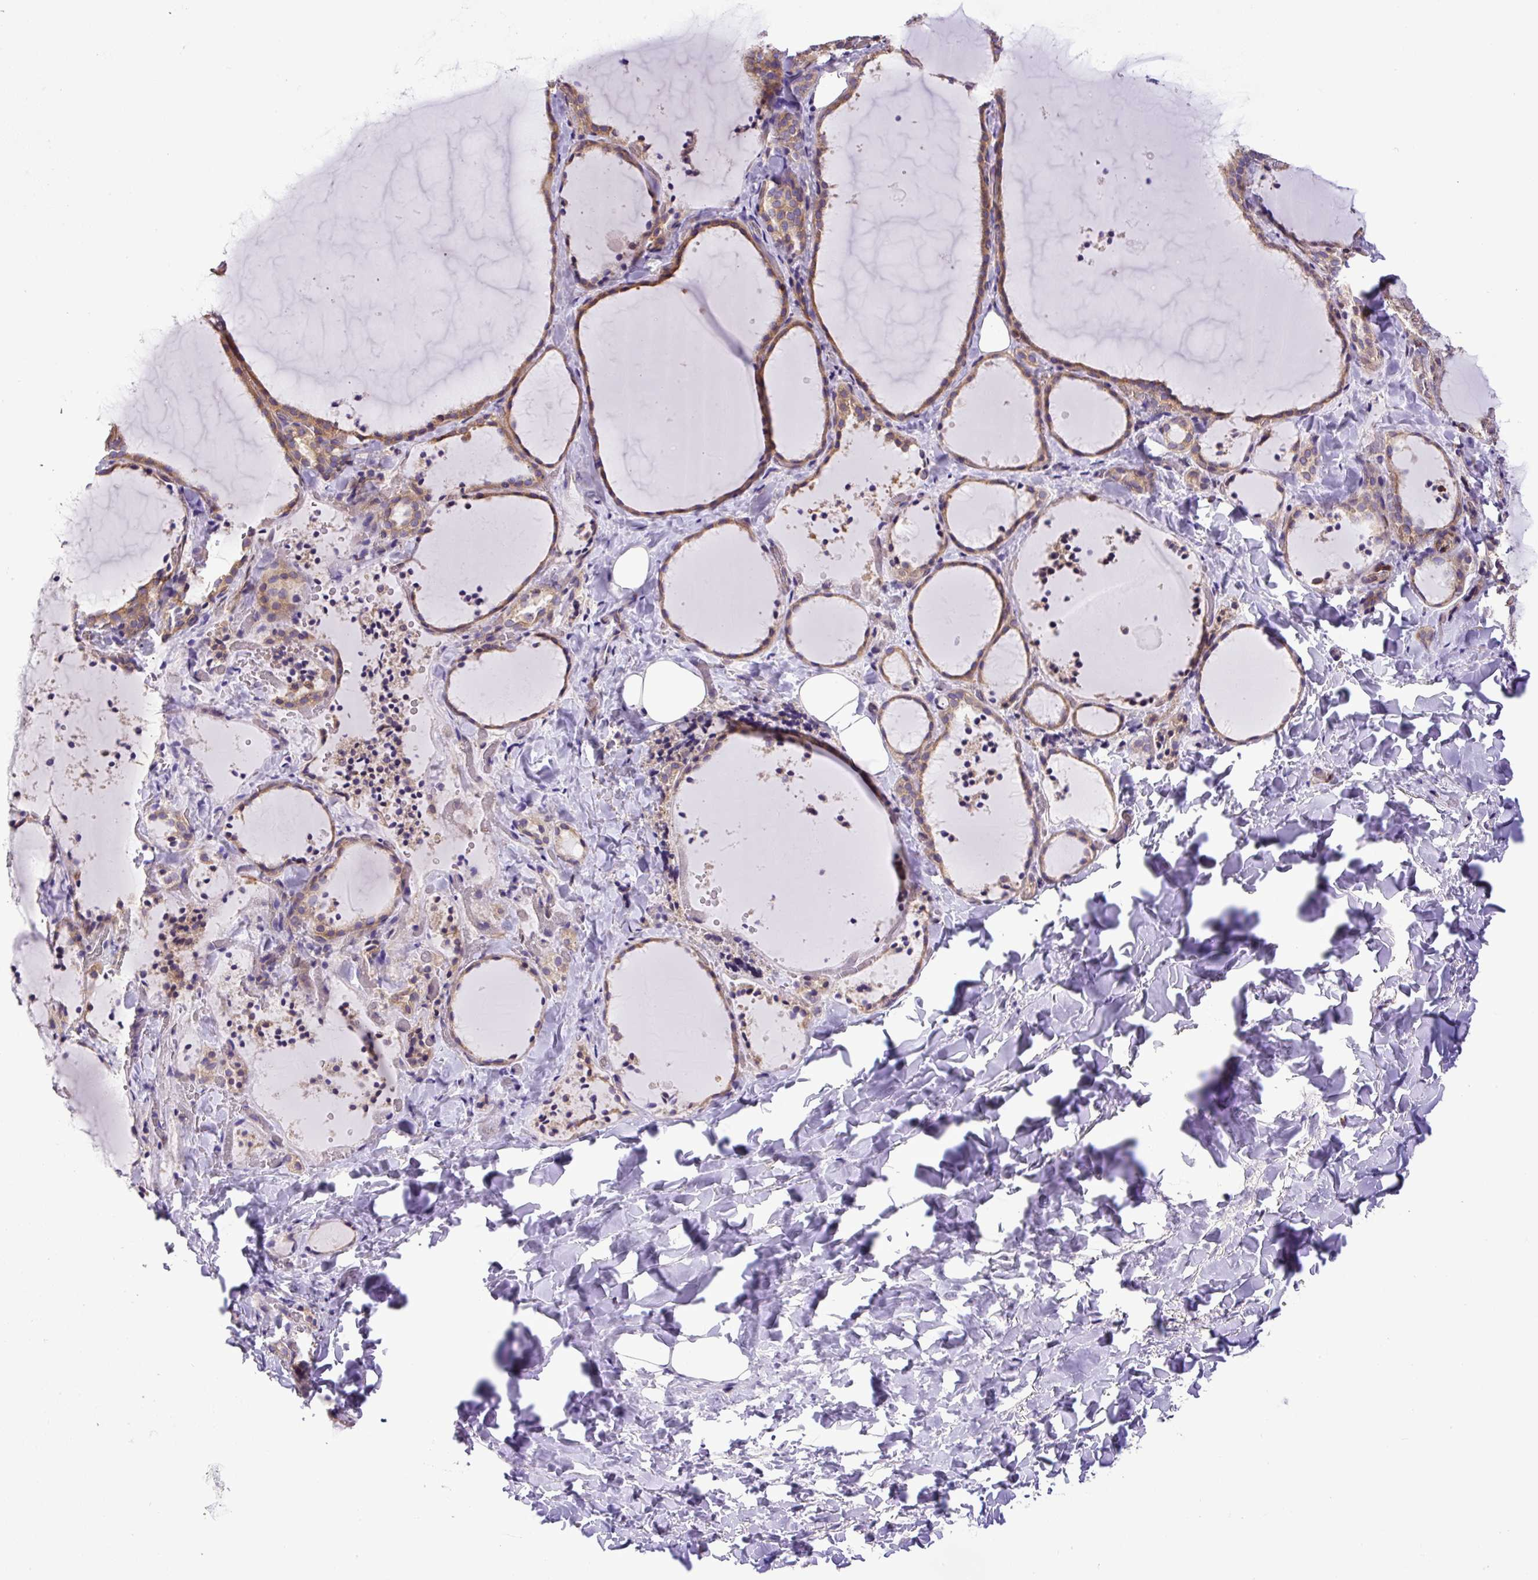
{"staining": {"intensity": "moderate", "quantity": ">75%", "location": "cytoplasmic/membranous"}, "tissue": "thyroid gland", "cell_type": "Glandular cells", "image_type": "normal", "snomed": [{"axis": "morphology", "description": "Normal tissue, NOS"}, {"axis": "topography", "description": "Thyroid gland"}], "caption": "The image displays immunohistochemical staining of normal thyroid gland. There is moderate cytoplasmic/membranous staining is identified in about >75% of glandular cells.", "gene": "DCTN1", "patient": {"sex": "female", "age": 22}}